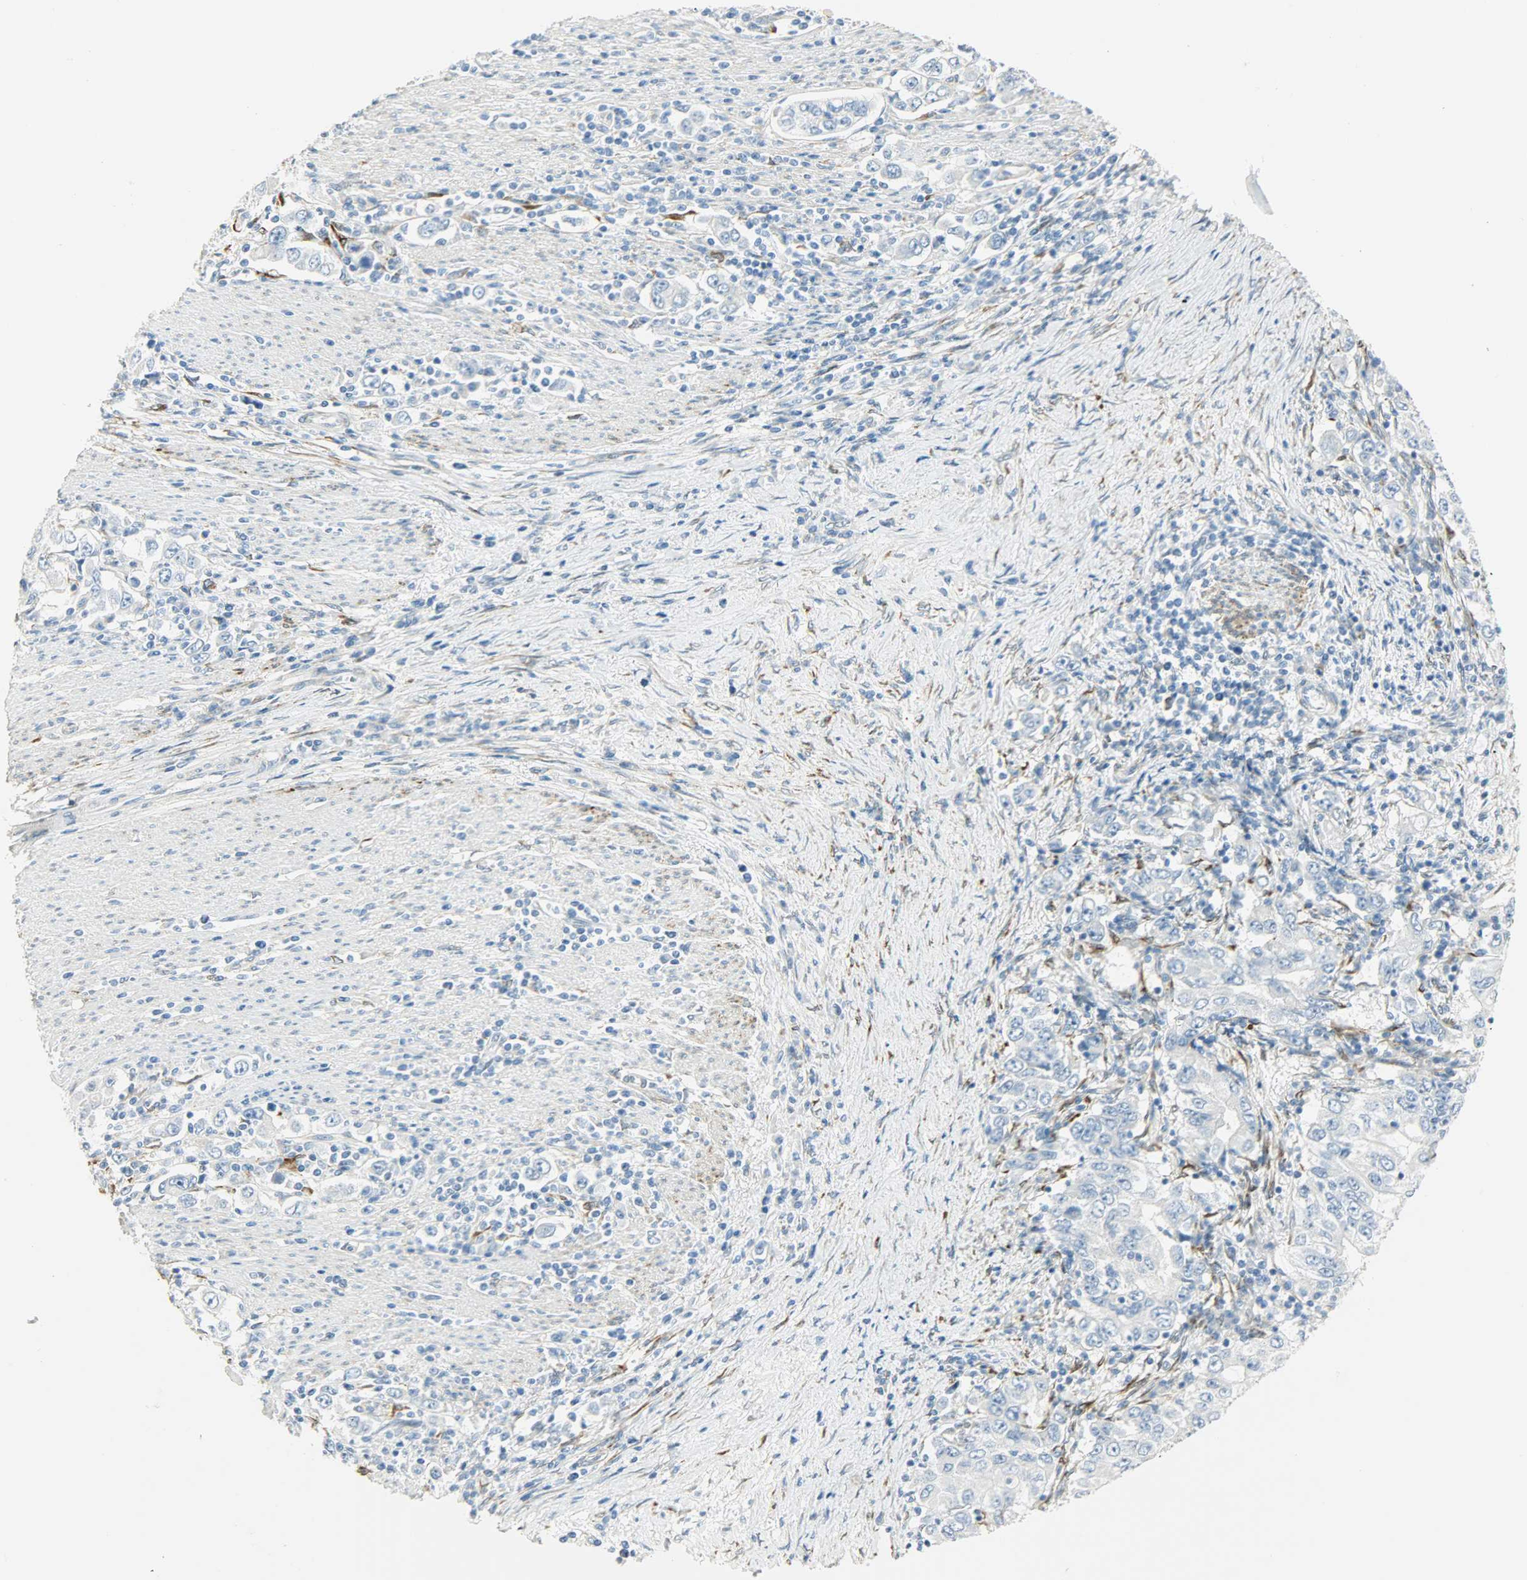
{"staining": {"intensity": "negative", "quantity": "none", "location": "none"}, "tissue": "stomach cancer", "cell_type": "Tumor cells", "image_type": "cancer", "snomed": [{"axis": "morphology", "description": "Adenocarcinoma, NOS"}, {"axis": "topography", "description": "Stomach, lower"}], "caption": "Stomach adenocarcinoma was stained to show a protein in brown. There is no significant positivity in tumor cells.", "gene": "PKD2", "patient": {"sex": "female", "age": 72}}